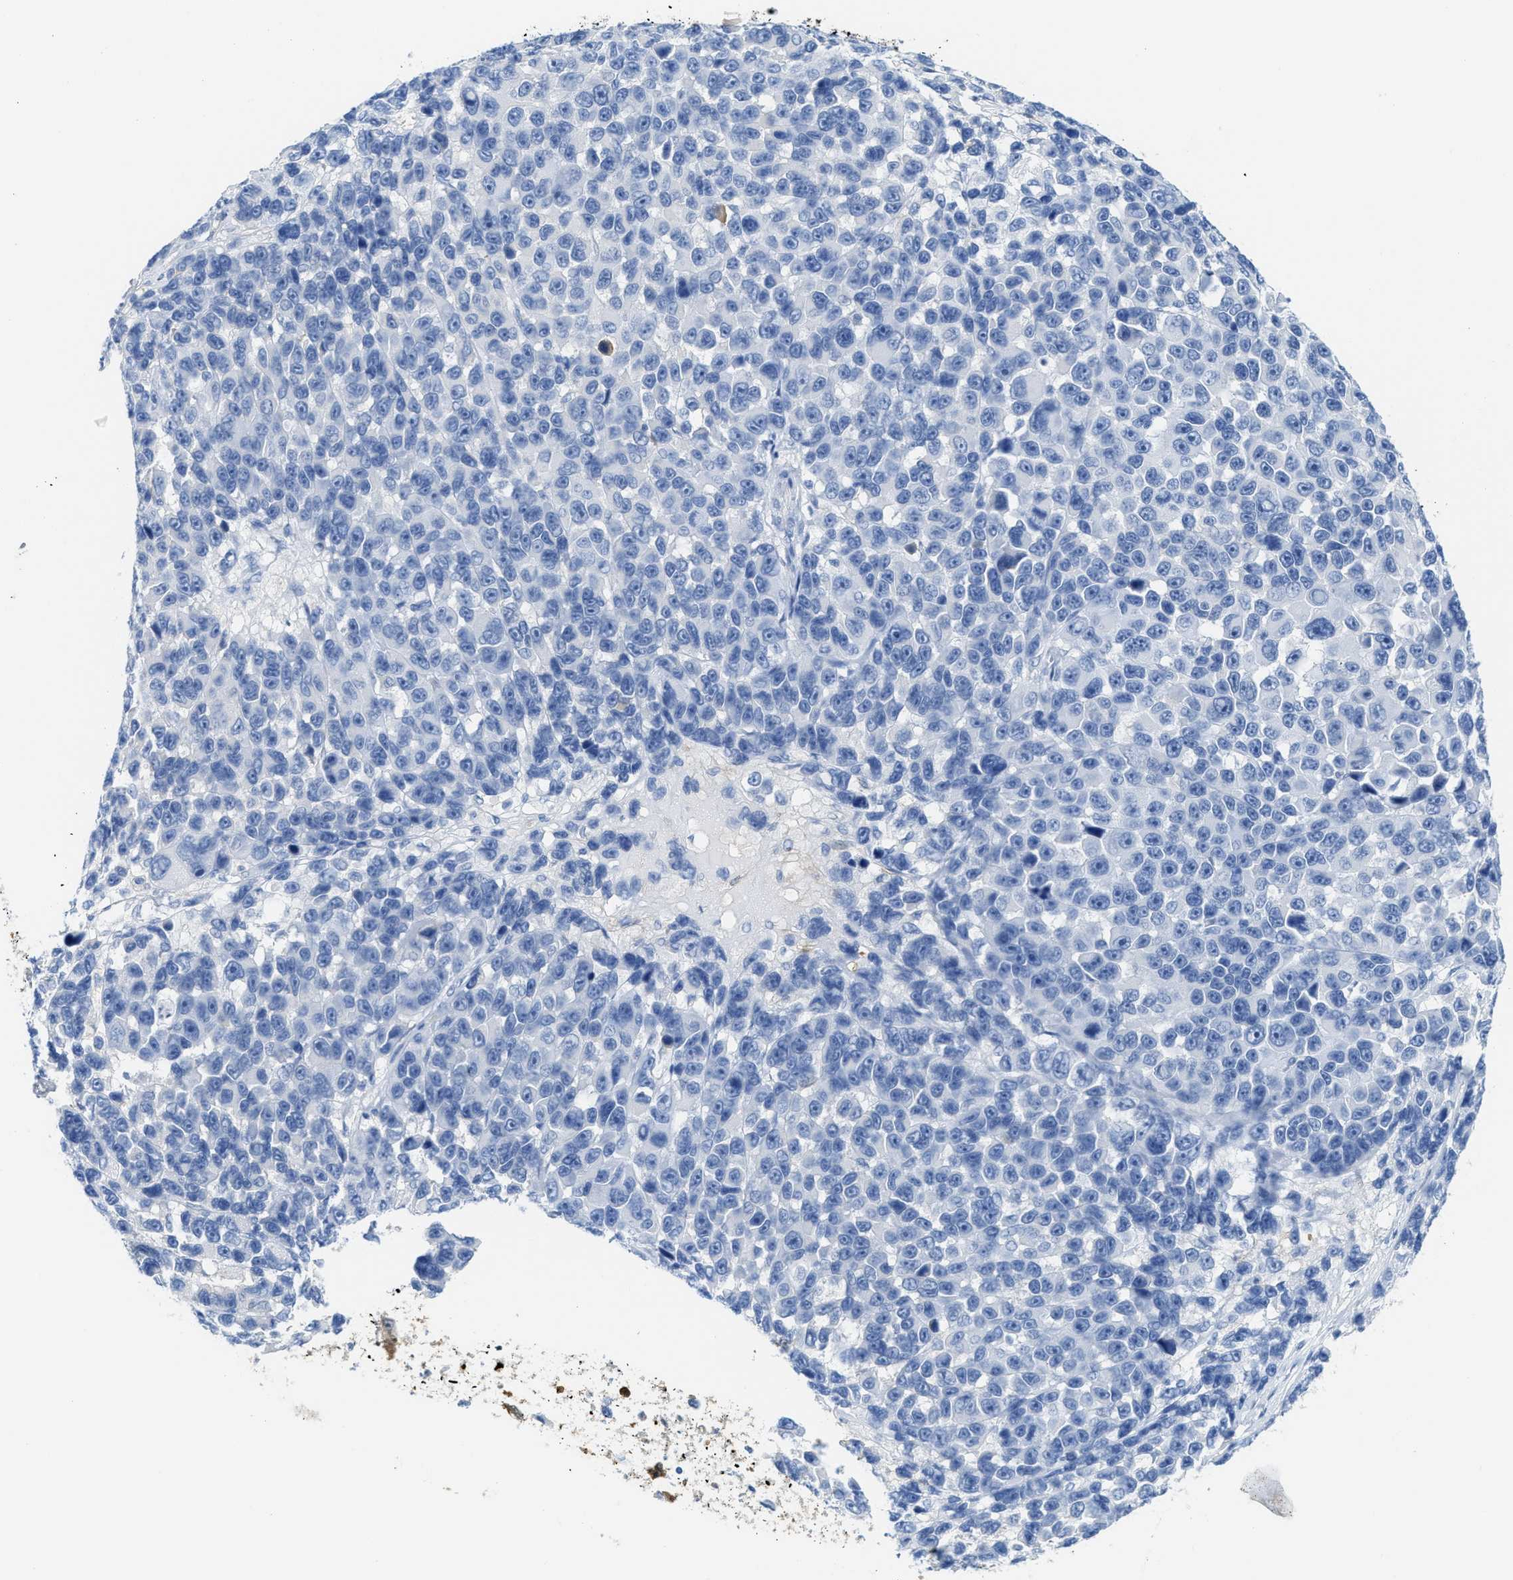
{"staining": {"intensity": "negative", "quantity": "none", "location": "none"}, "tissue": "melanoma", "cell_type": "Tumor cells", "image_type": "cancer", "snomed": [{"axis": "morphology", "description": "Malignant melanoma, NOS"}, {"axis": "topography", "description": "Skin"}], "caption": "The micrograph displays no staining of tumor cells in melanoma.", "gene": "ASS1", "patient": {"sex": "male", "age": 53}}